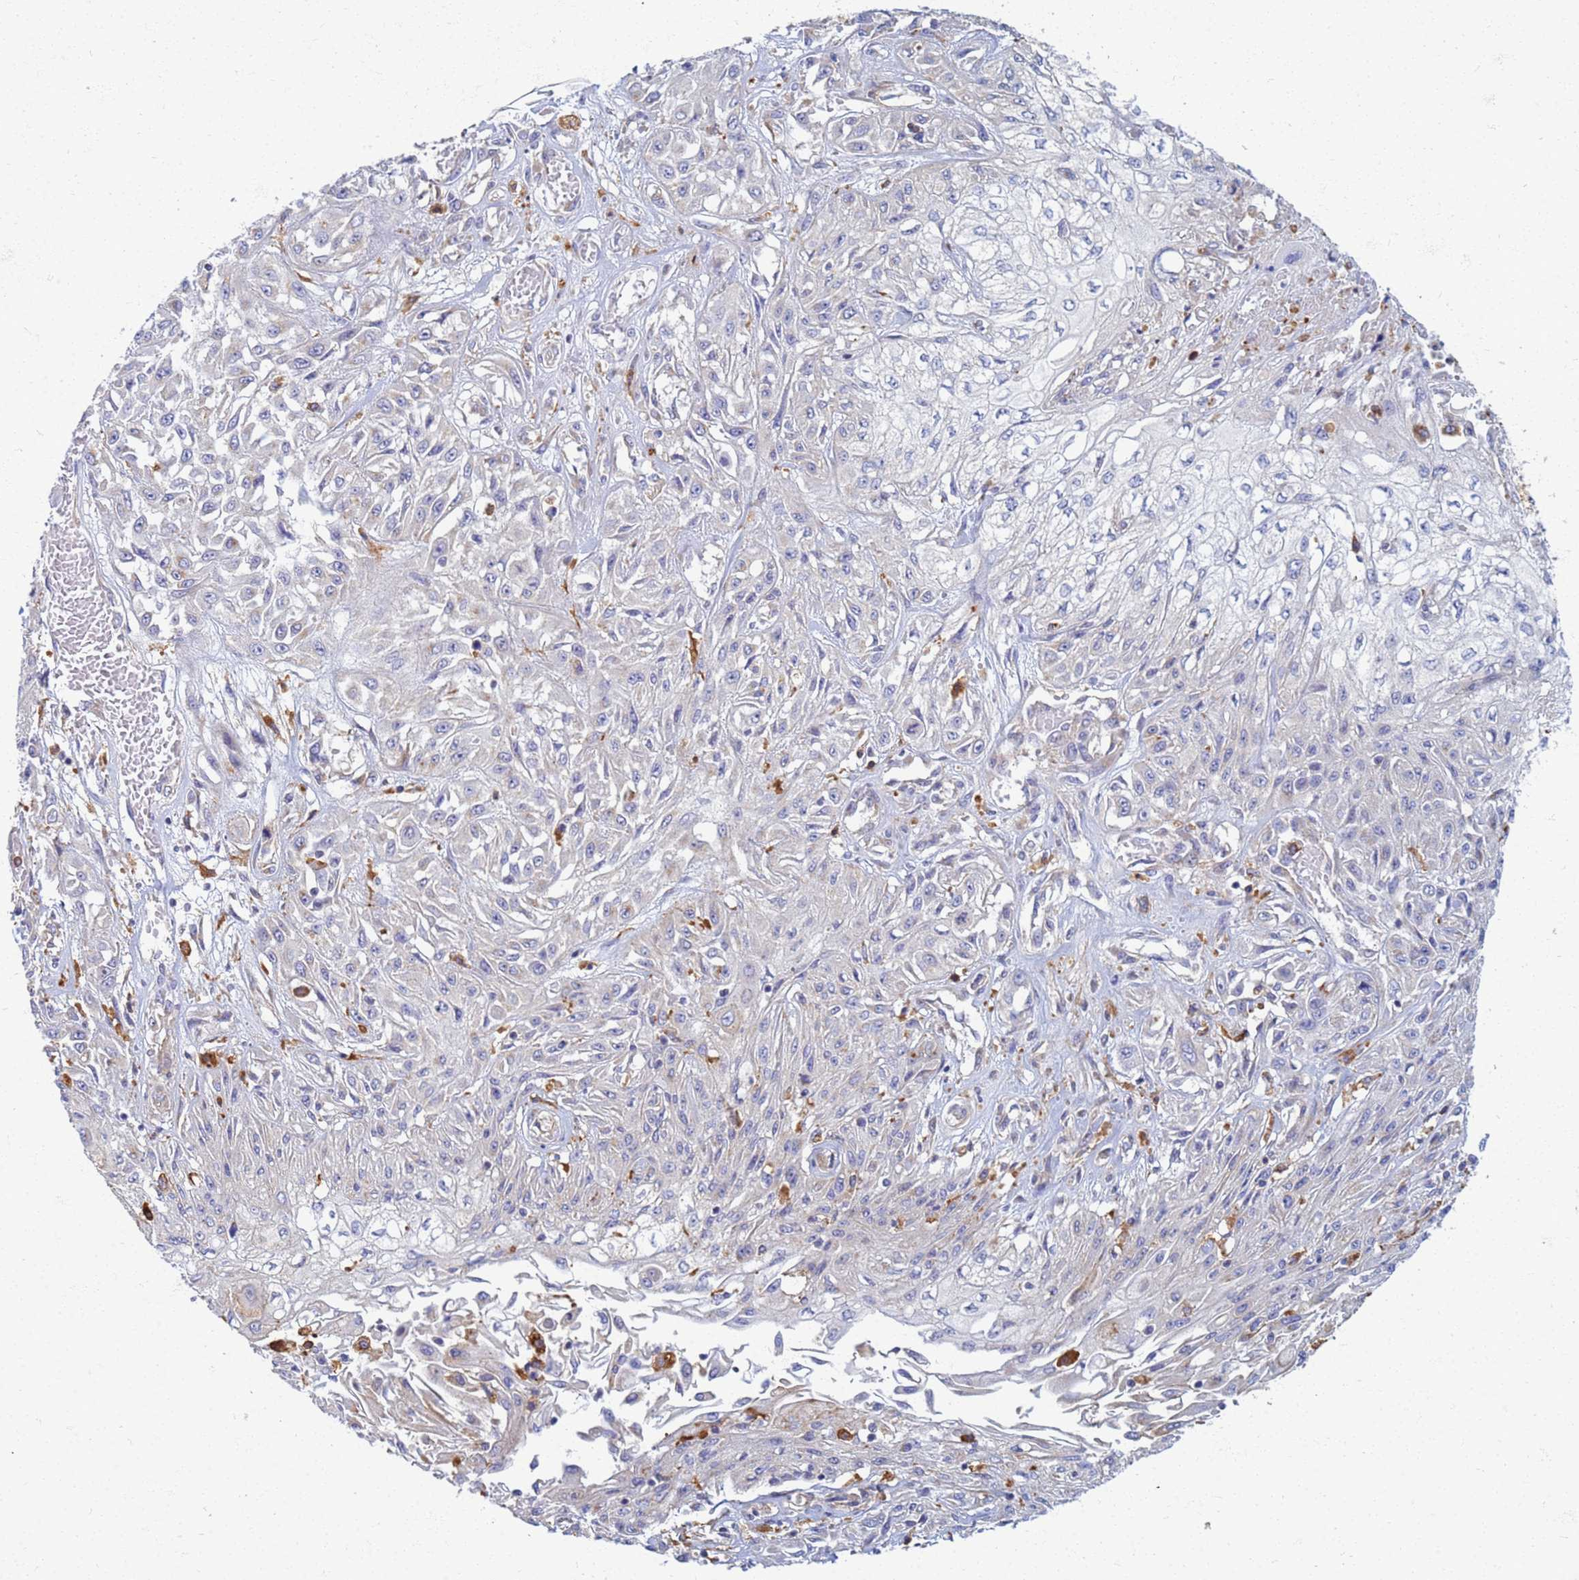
{"staining": {"intensity": "negative", "quantity": "none", "location": "none"}, "tissue": "skin cancer", "cell_type": "Tumor cells", "image_type": "cancer", "snomed": [{"axis": "morphology", "description": "Squamous cell carcinoma, NOS"}, {"axis": "morphology", "description": "Squamous cell carcinoma, metastatic, NOS"}, {"axis": "topography", "description": "Skin"}, {"axis": "topography", "description": "Lymph node"}], "caption": "Immunohistochemical staining of human skin cancer demonstrates no significant expression in tumor cells. (Stains: DAB immunohistochemistry with hematoxylin counter stain, Microscopy: brightfield microscopy at high magnification).", "gene": "ATP6V1E1", "patient": {"sex": "male", "age": 75}}